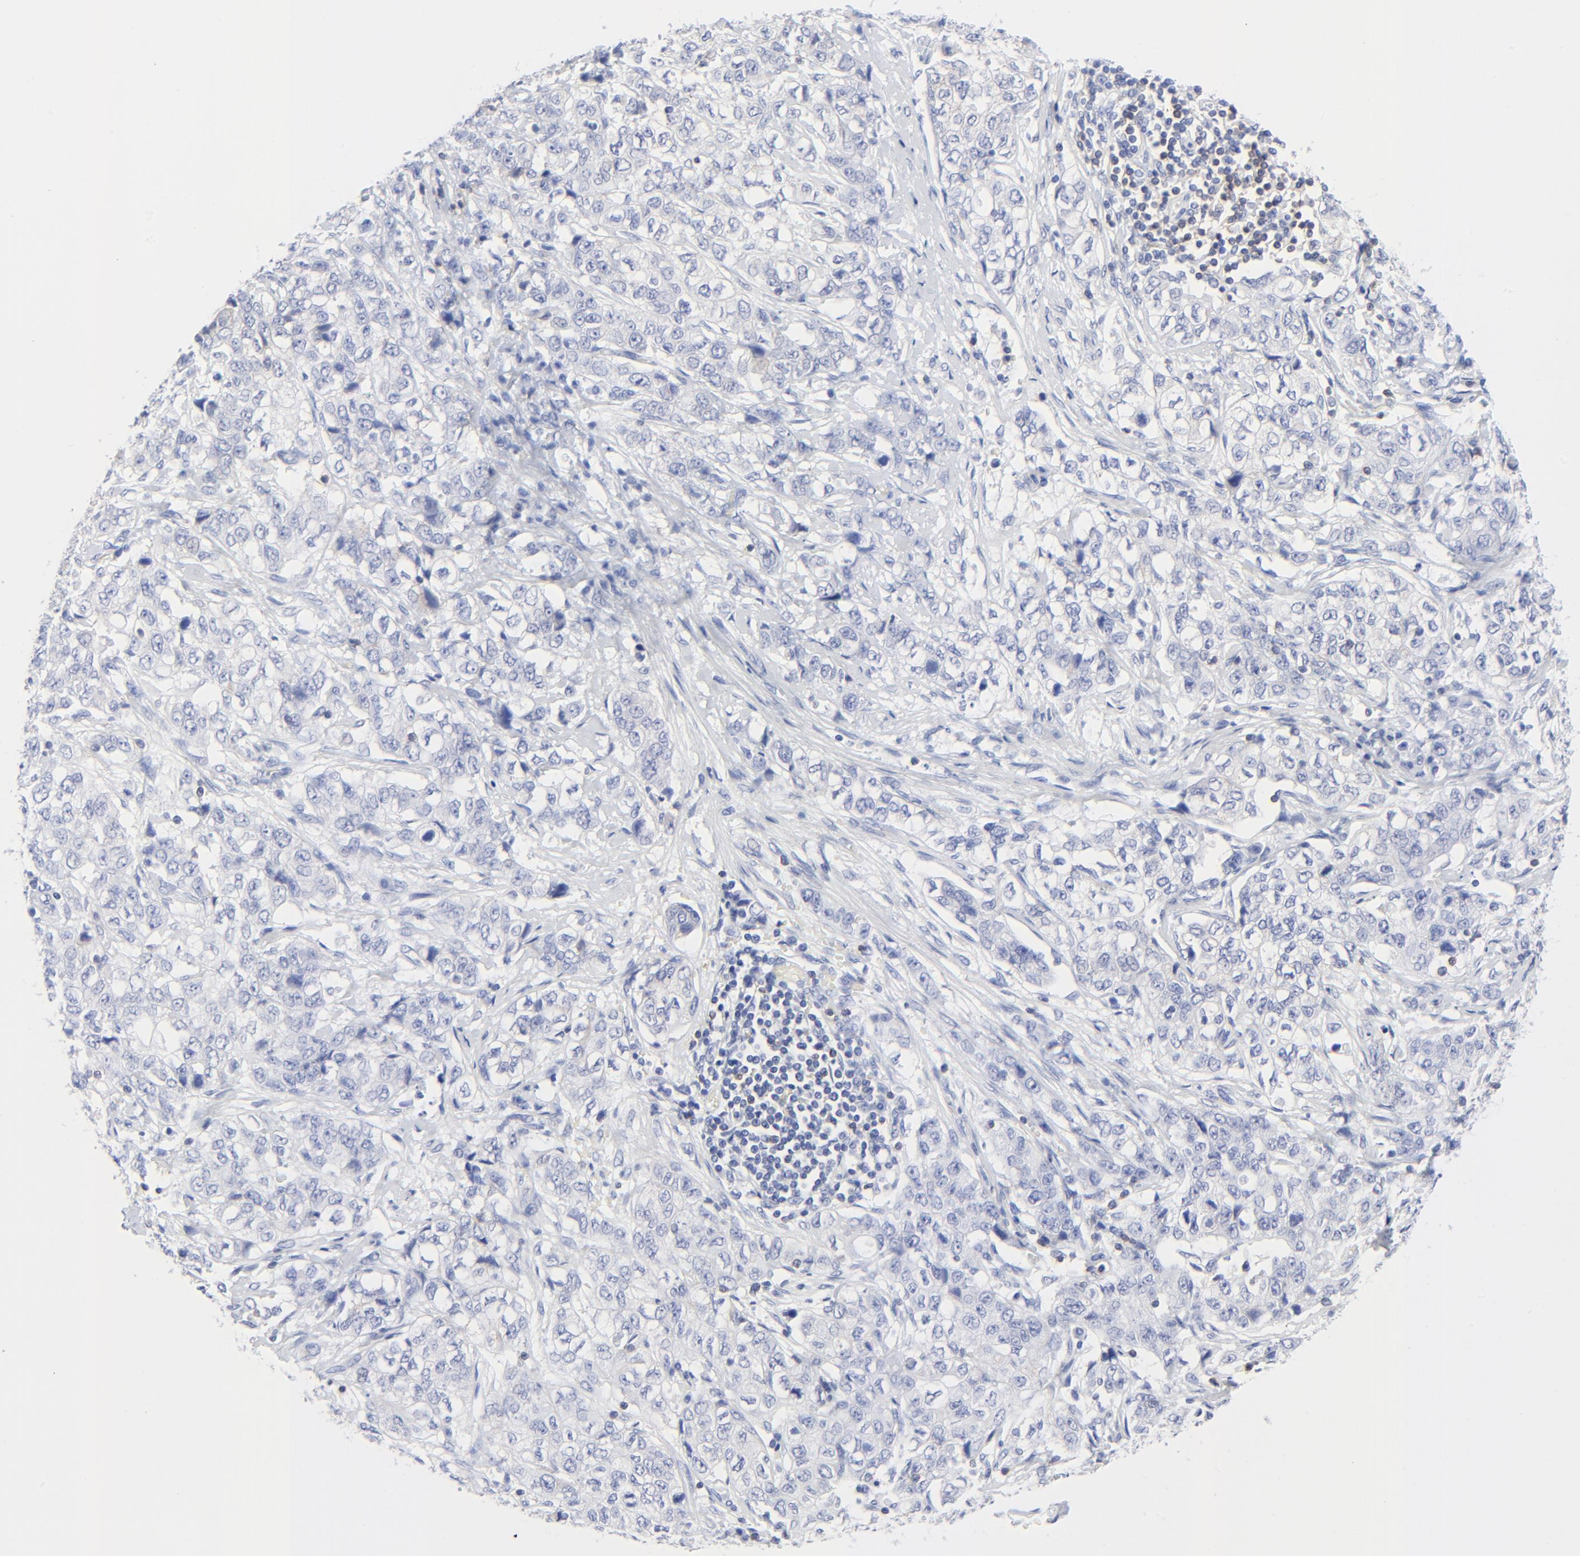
{"staining": {"intensity": "negative", "quantity": "none", "location": "none"}, "tissue": "stomach cancer", "cell_type": "Tumor cells", "image_type": "cancer", "snomed": [{"axis": "morphology", "description": "Adenocarcinoma, NOS"}, {"axis": "topography", "description": "Stomach"}], "caption": "A micrograph of human stomach adenocarcinoma is negative for staining in tumor cells.", "gene": "LCK", "patient": {"sex": "male", "age": 48}}